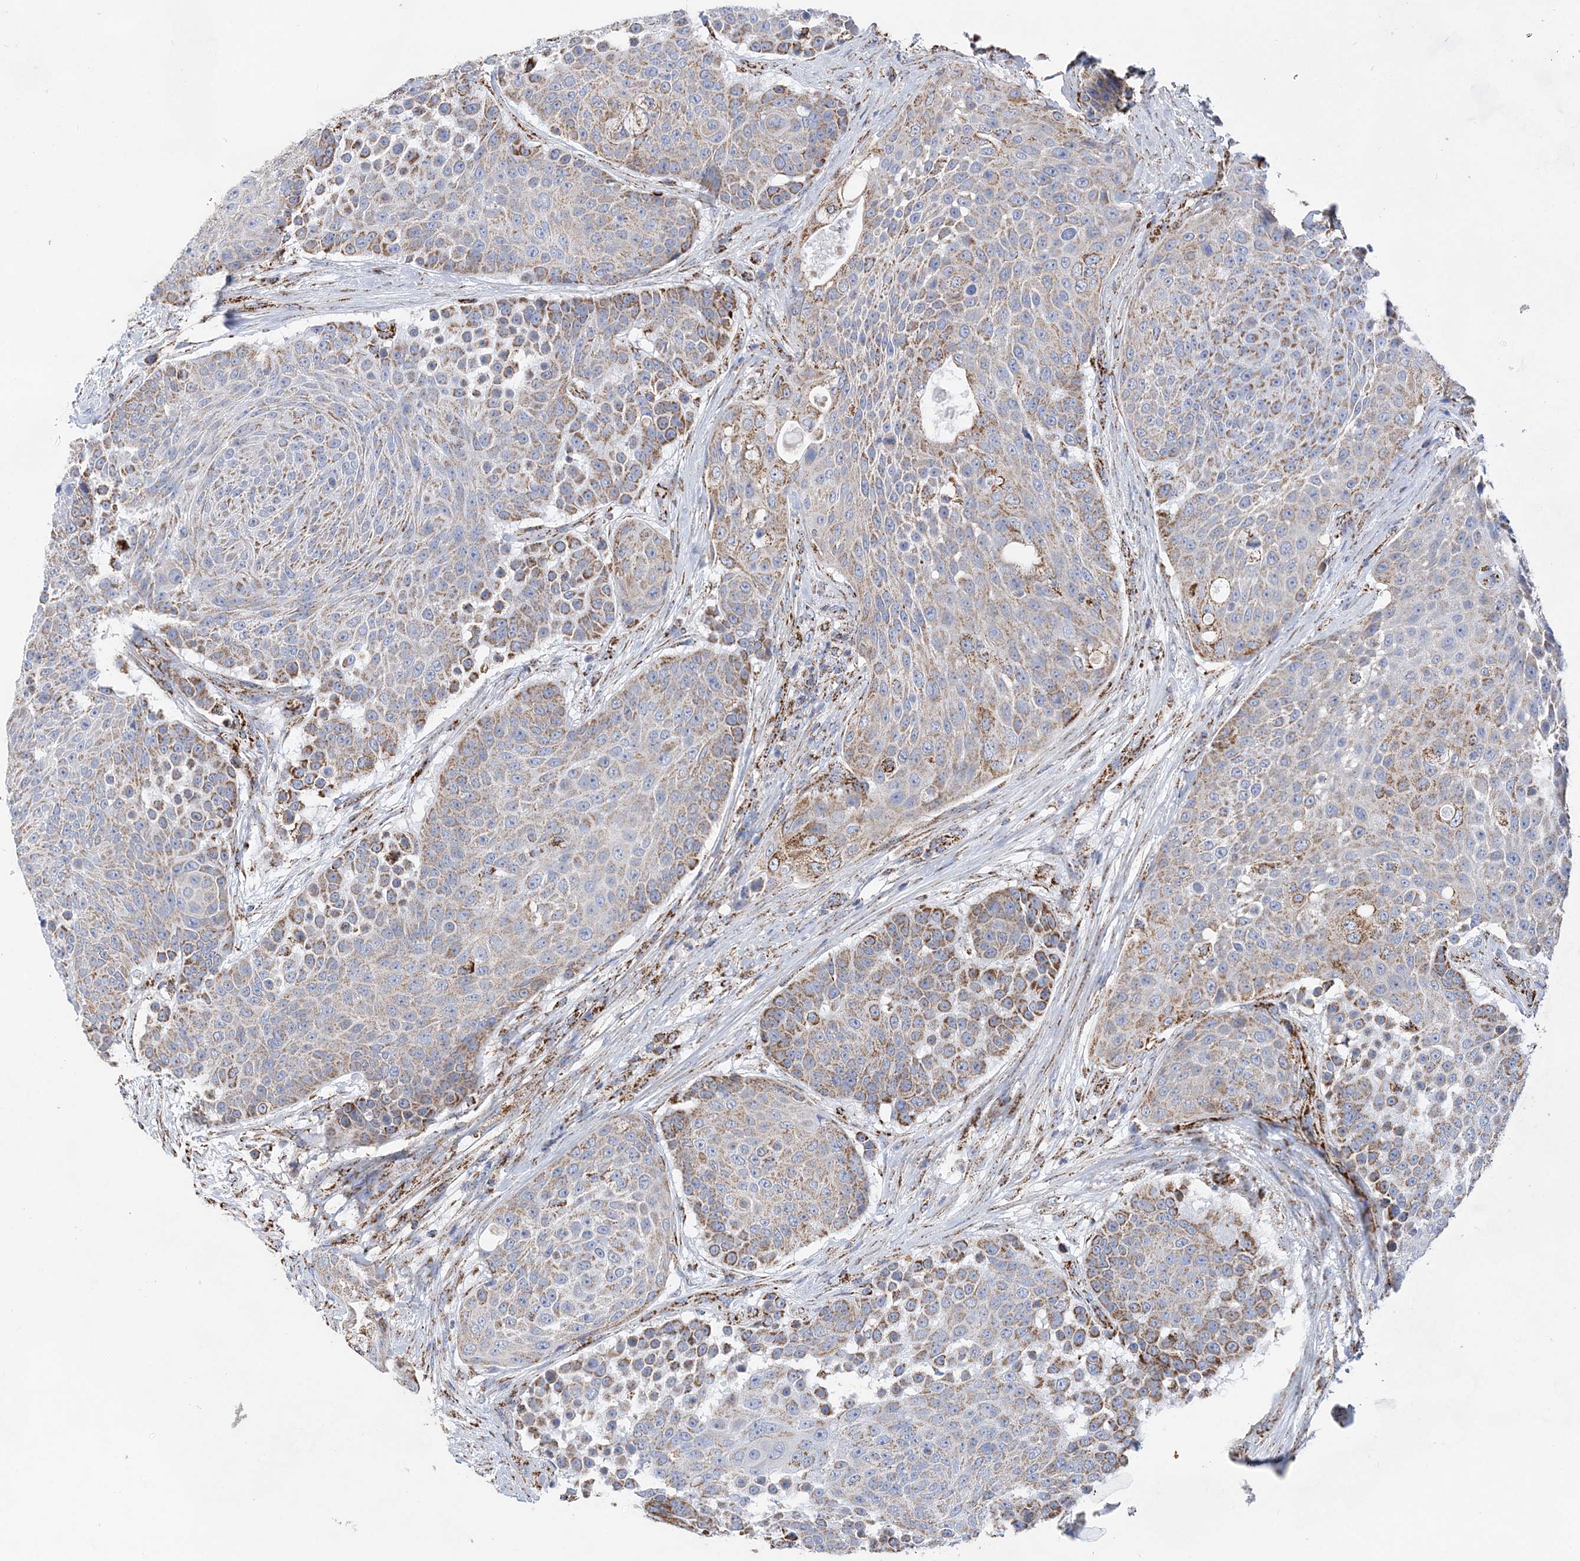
{"staining": {"intensity": "moderate", "quantity": "25%-75%", "location": "cytoplasmic/membranous"}, "tissue": "urothelial cancer", "cell_type": "Tumor cells", "image_type": "cancer", "snomed": [{"axis": "morphology", "description": "Urothelial carcinoma, High grade"}, {"axis": "topography", "description": "Urinary bladder"}], "caption": "Moderate cytoplasmic/membranous positivity for a protein is seen in about 25%-75% of tumor cells of urothelial cancer using immunohistochemistry (IHC).", "gene": "ACOT9", "patient": {"sex": "female", "age": 63}}